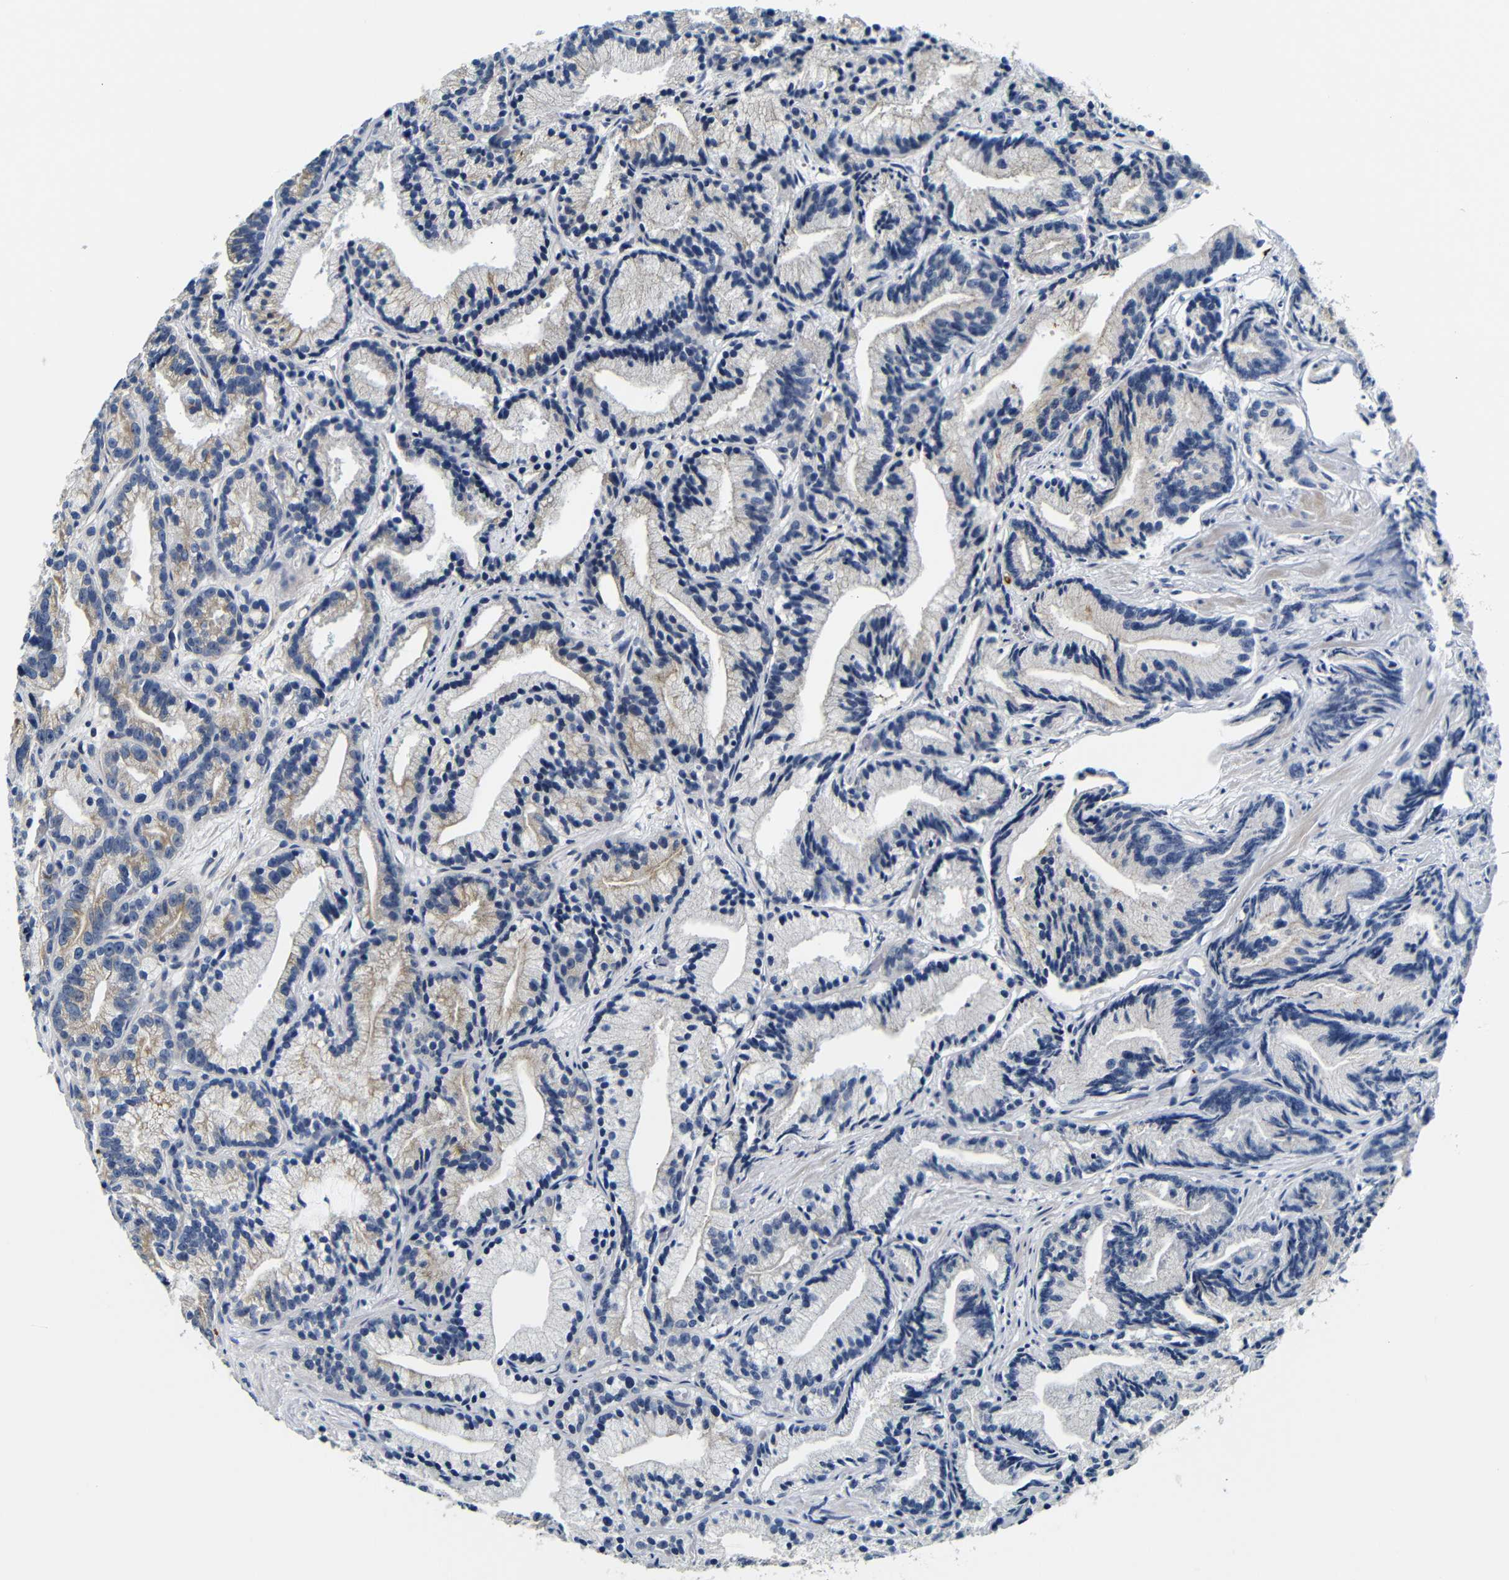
{"staining": {"intensity": "weak", "quantity": "<25%", "location": "cytoplasmic/membranous"}, "tissue": "prostate cancer", "cell_type": "Tumor cells", "image_type": "cancer", "snomed": [{"axis": "morphology", "description": "Adenocarcinoma, Low grade"}, {"axis": "topography", "description": "Prostate"}], "caption": "Immunohistochemistry (IHC) of human low-grade adenocarcinoma (prostate) reveals no staining in tumor cells.", "gene": "GP1BA", "patient": {"sex": "male", "age": 89}}